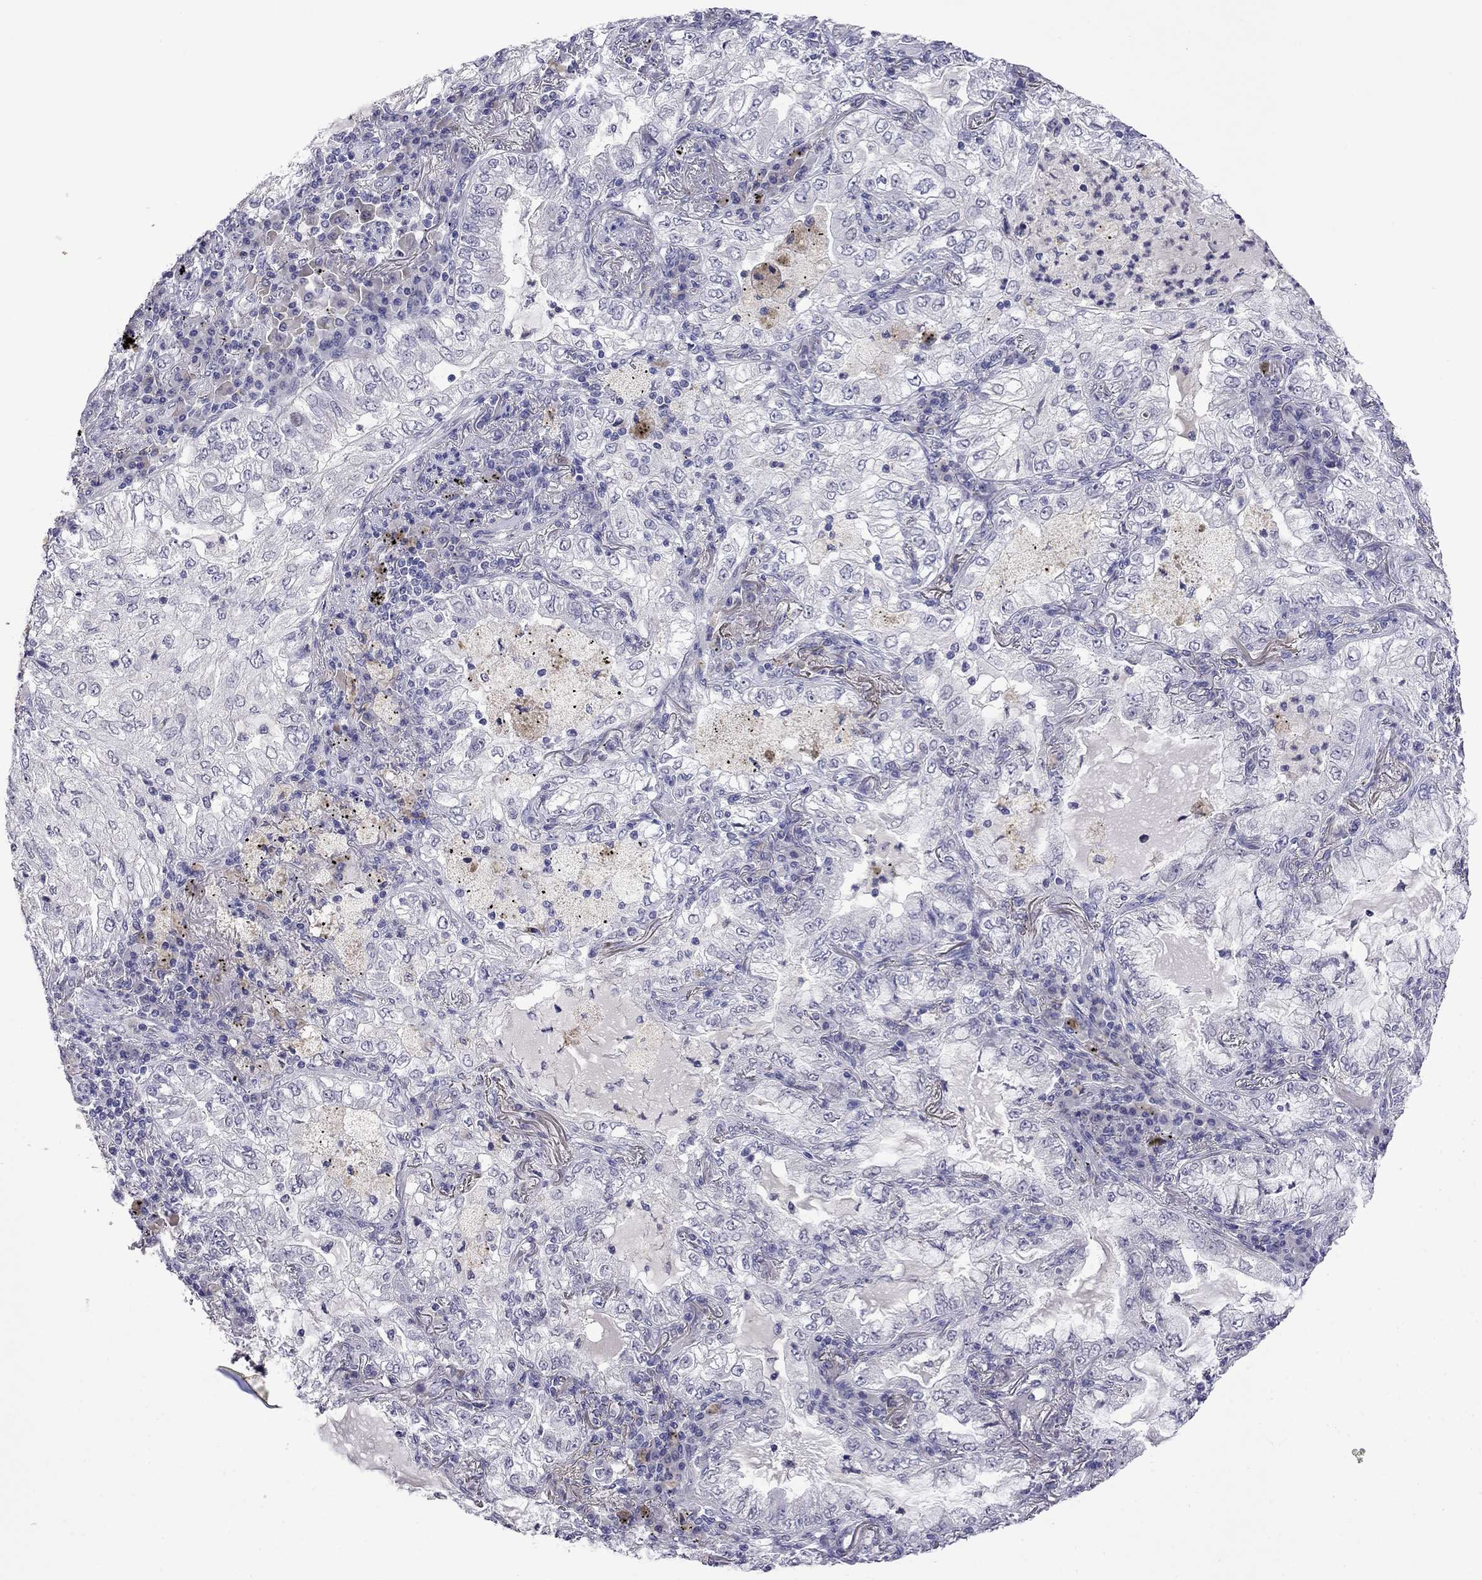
{"staining": {"intensity": "negative", "quantity": "none", "location": "none"}, "tissue": "lung cancer", "cell_type": "Tumor cells", "image_type": "cancer", "snomed": [{"axis": "morphology", "description": "Adenocarcinoma, NOS"}, {"axis": "topography", "description": "Lung"}], "caption": "A photomicrograph of human lung cancer is negative for staining in tumor cells.", "gene": "STAR", "patient": {"sex": "female", "age": 73}}